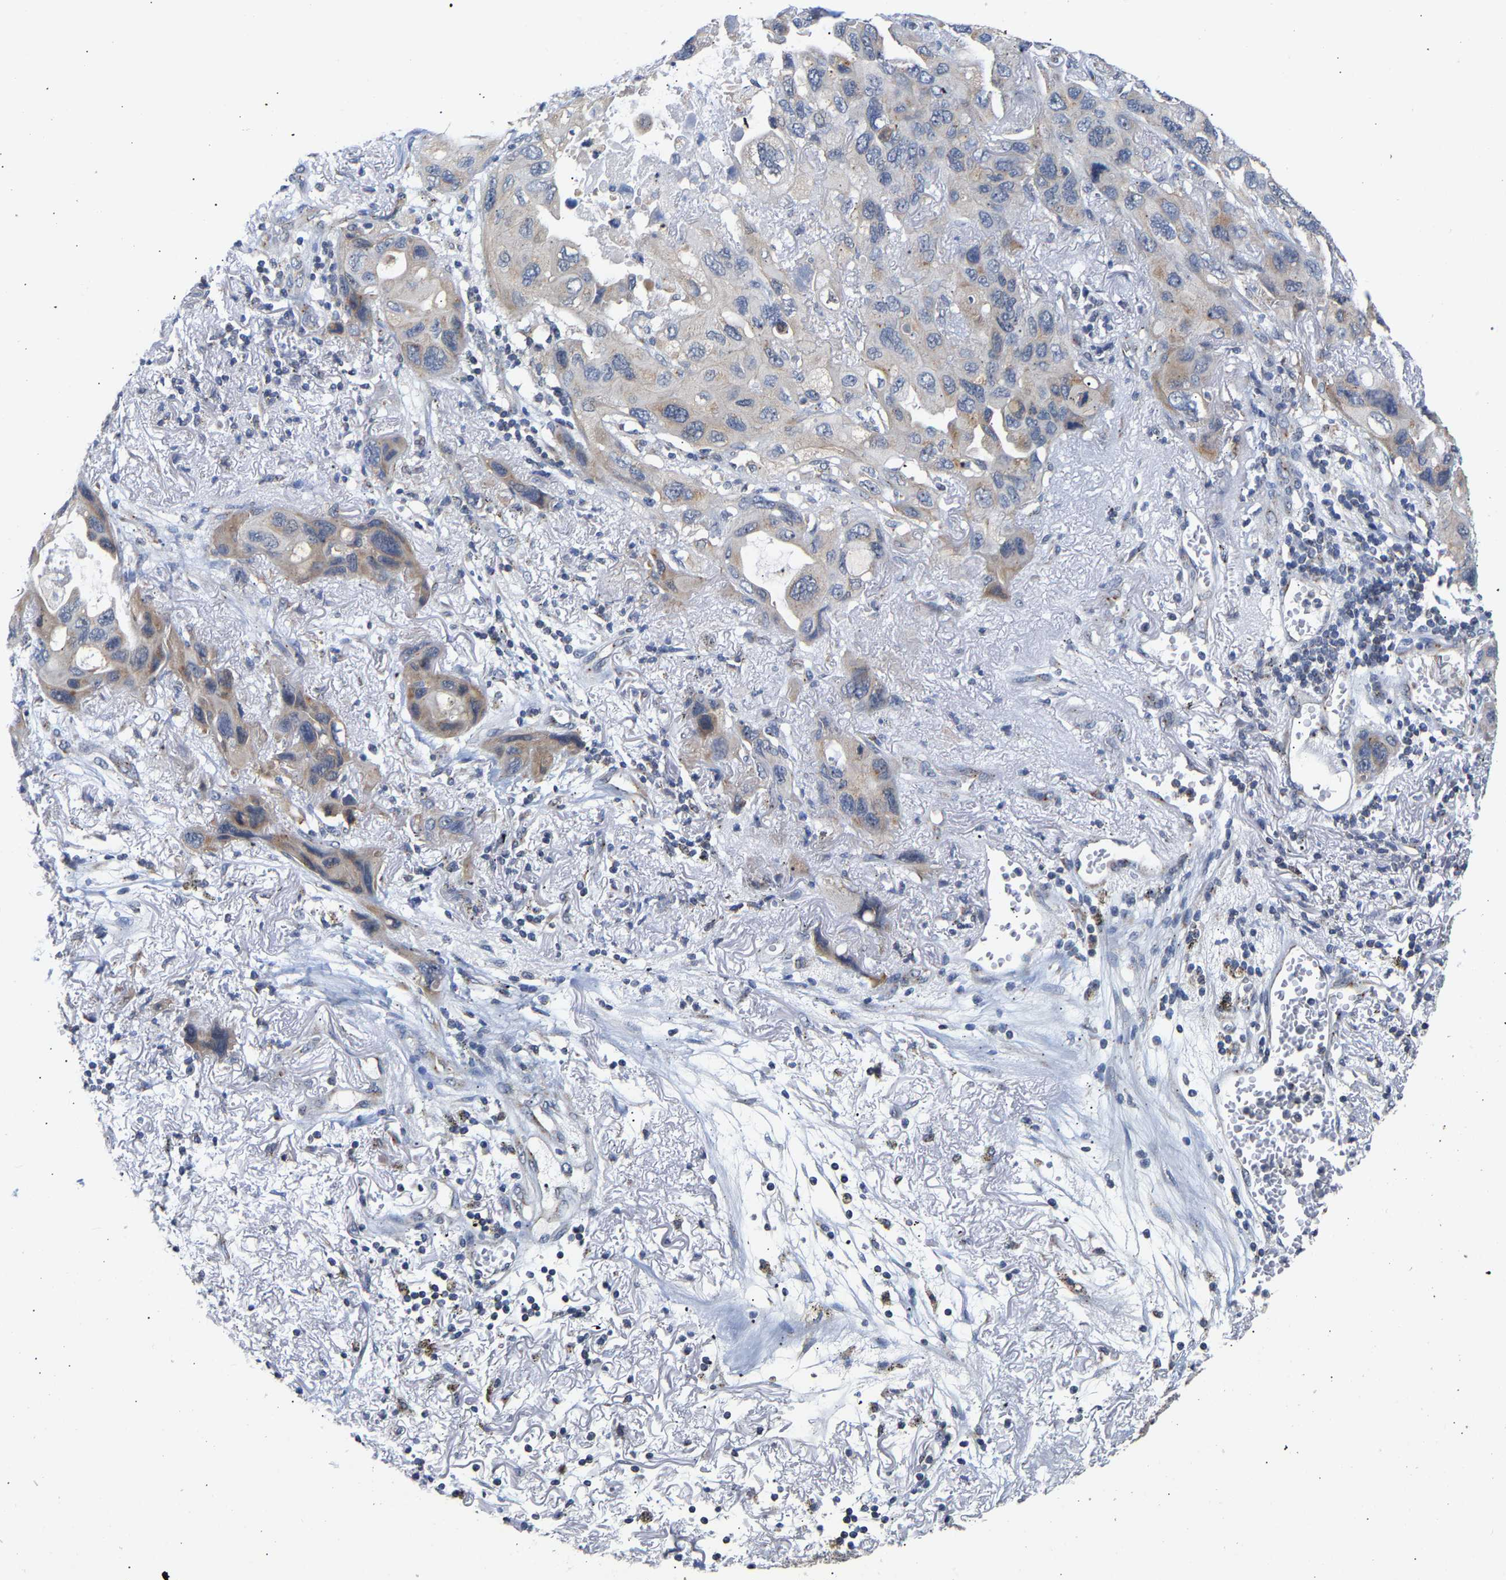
{"staining": {"intensity": "weak", "quantity": "25%-75%", "location": "cytoplasmic/membranous"}, "tissue": "lung cancer", "cell_type": "Tumor cells", "image_type": "cancer", "snomed": [{"axis": "morphology", "description": "Squamous cell carcinoma, NOS"}, {"axis": "topography", "description": "Lung"}], "caption": "Immunohistochemistry staining of lung cancer (squamous cell carcinoma), which reveals low levels of weak cytoplasmic/membranous expression in about 25%-75% of tumor cells indicating weak cytoplasmic/membranous protein expression. The staining was performed using DAB (brown) for protein detection and nuclei were counterstained in hematoxylin (blue).", "gene": "PCNT", "patient": {"sex": "female", "age": 73}}